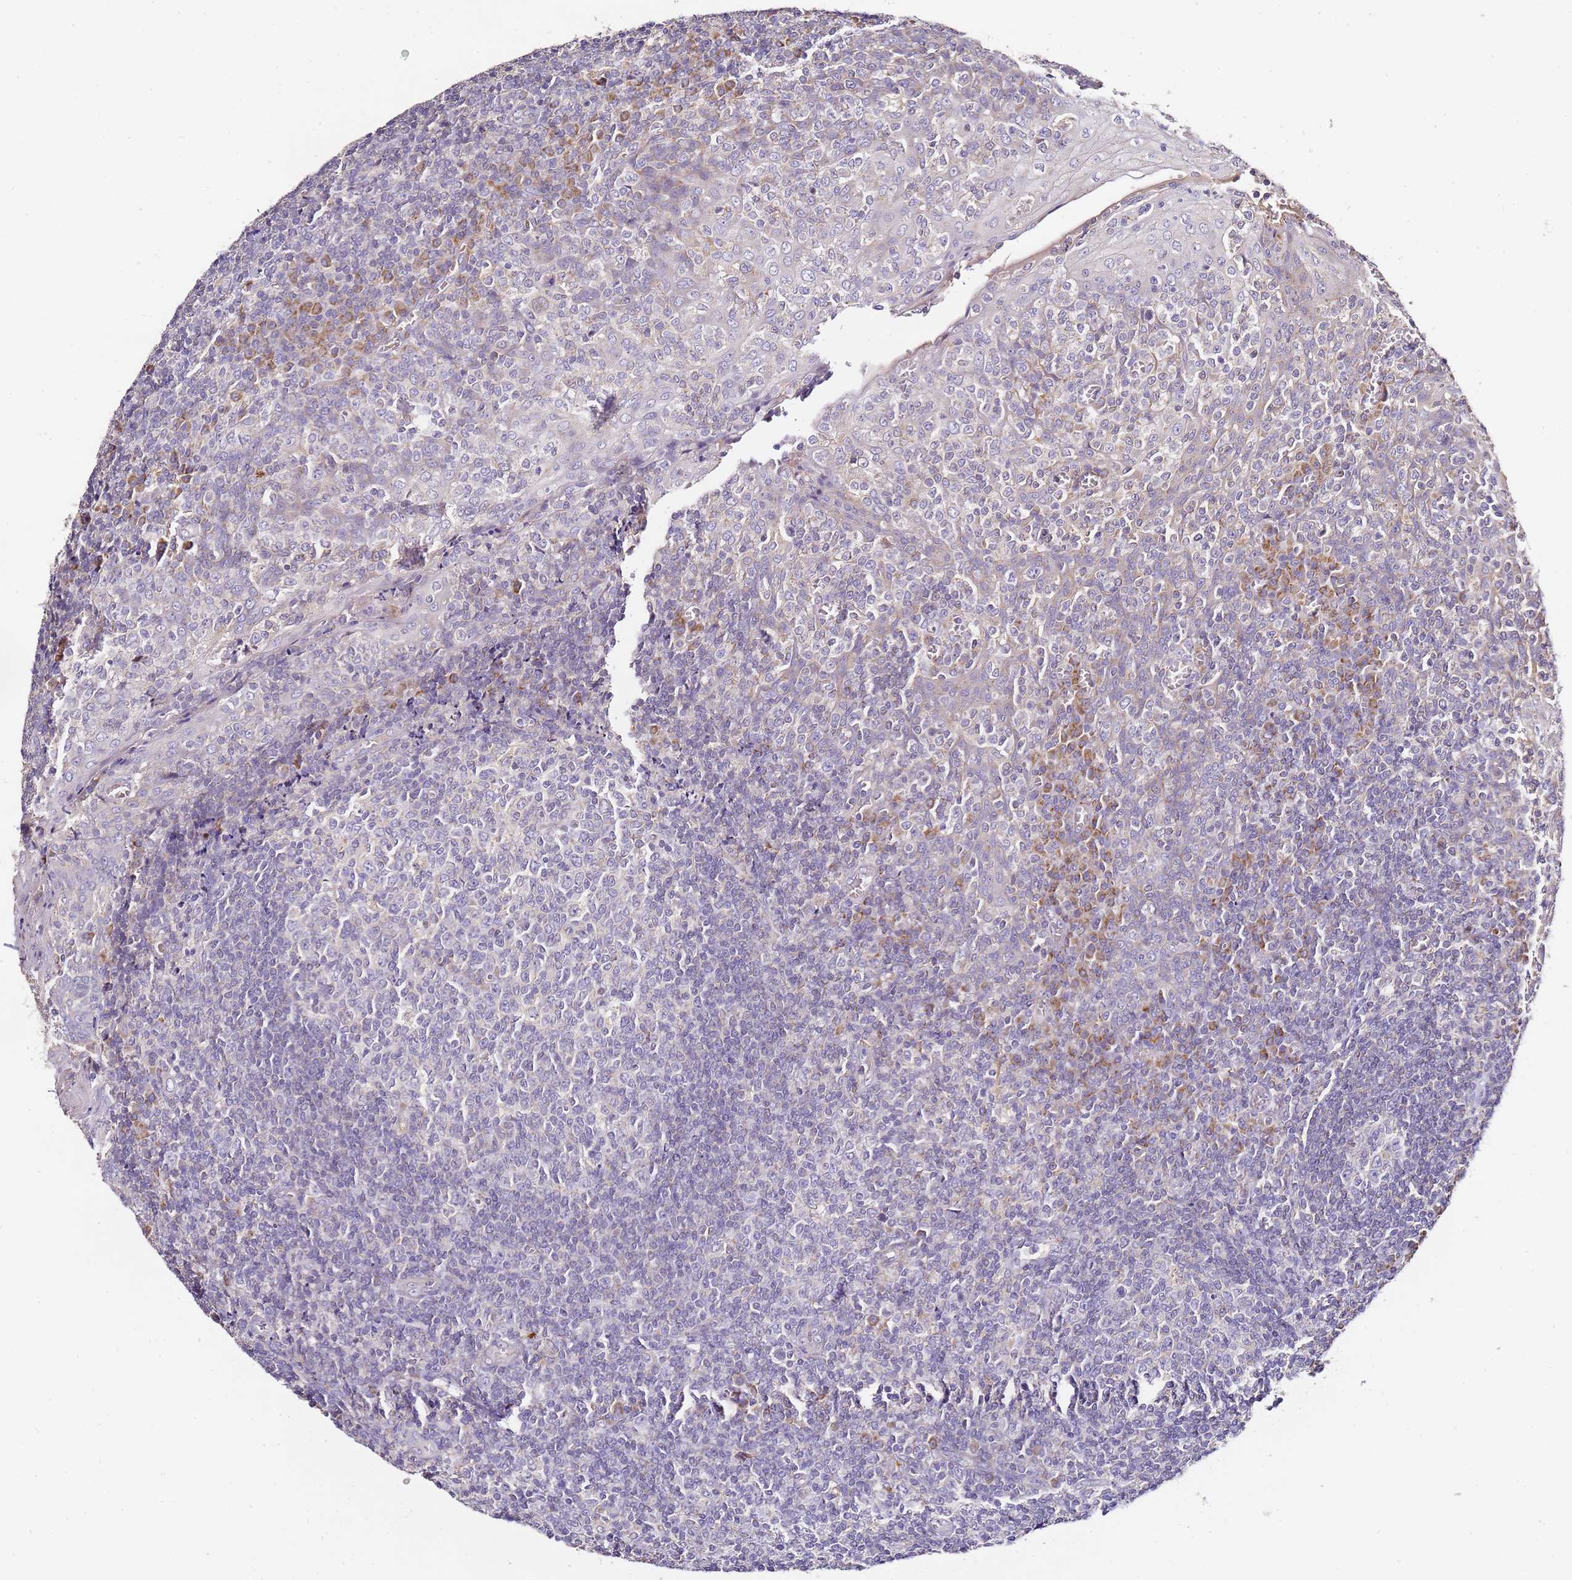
{"staining": {"intensity": "negative", "quantity": "none", "location": "none"}, "tissue": "tonsil", "cell_type": "Germinal center cells", "image_type": "normal", "snomed": [{"axis": "morphology", "description": "Normal tissue, NOS"}, {"axis": "topography", "description": "Tonsil"}], "caption": "DAB immunohistochemical staining of unremarkable tonsil displays no significant staining in germinal center cells. (DAB immunohistochemistry (IHC) with hematoxylin counter stain).", "gene": "OR2B11", "patient": {"sex": "female", "age": 19}}